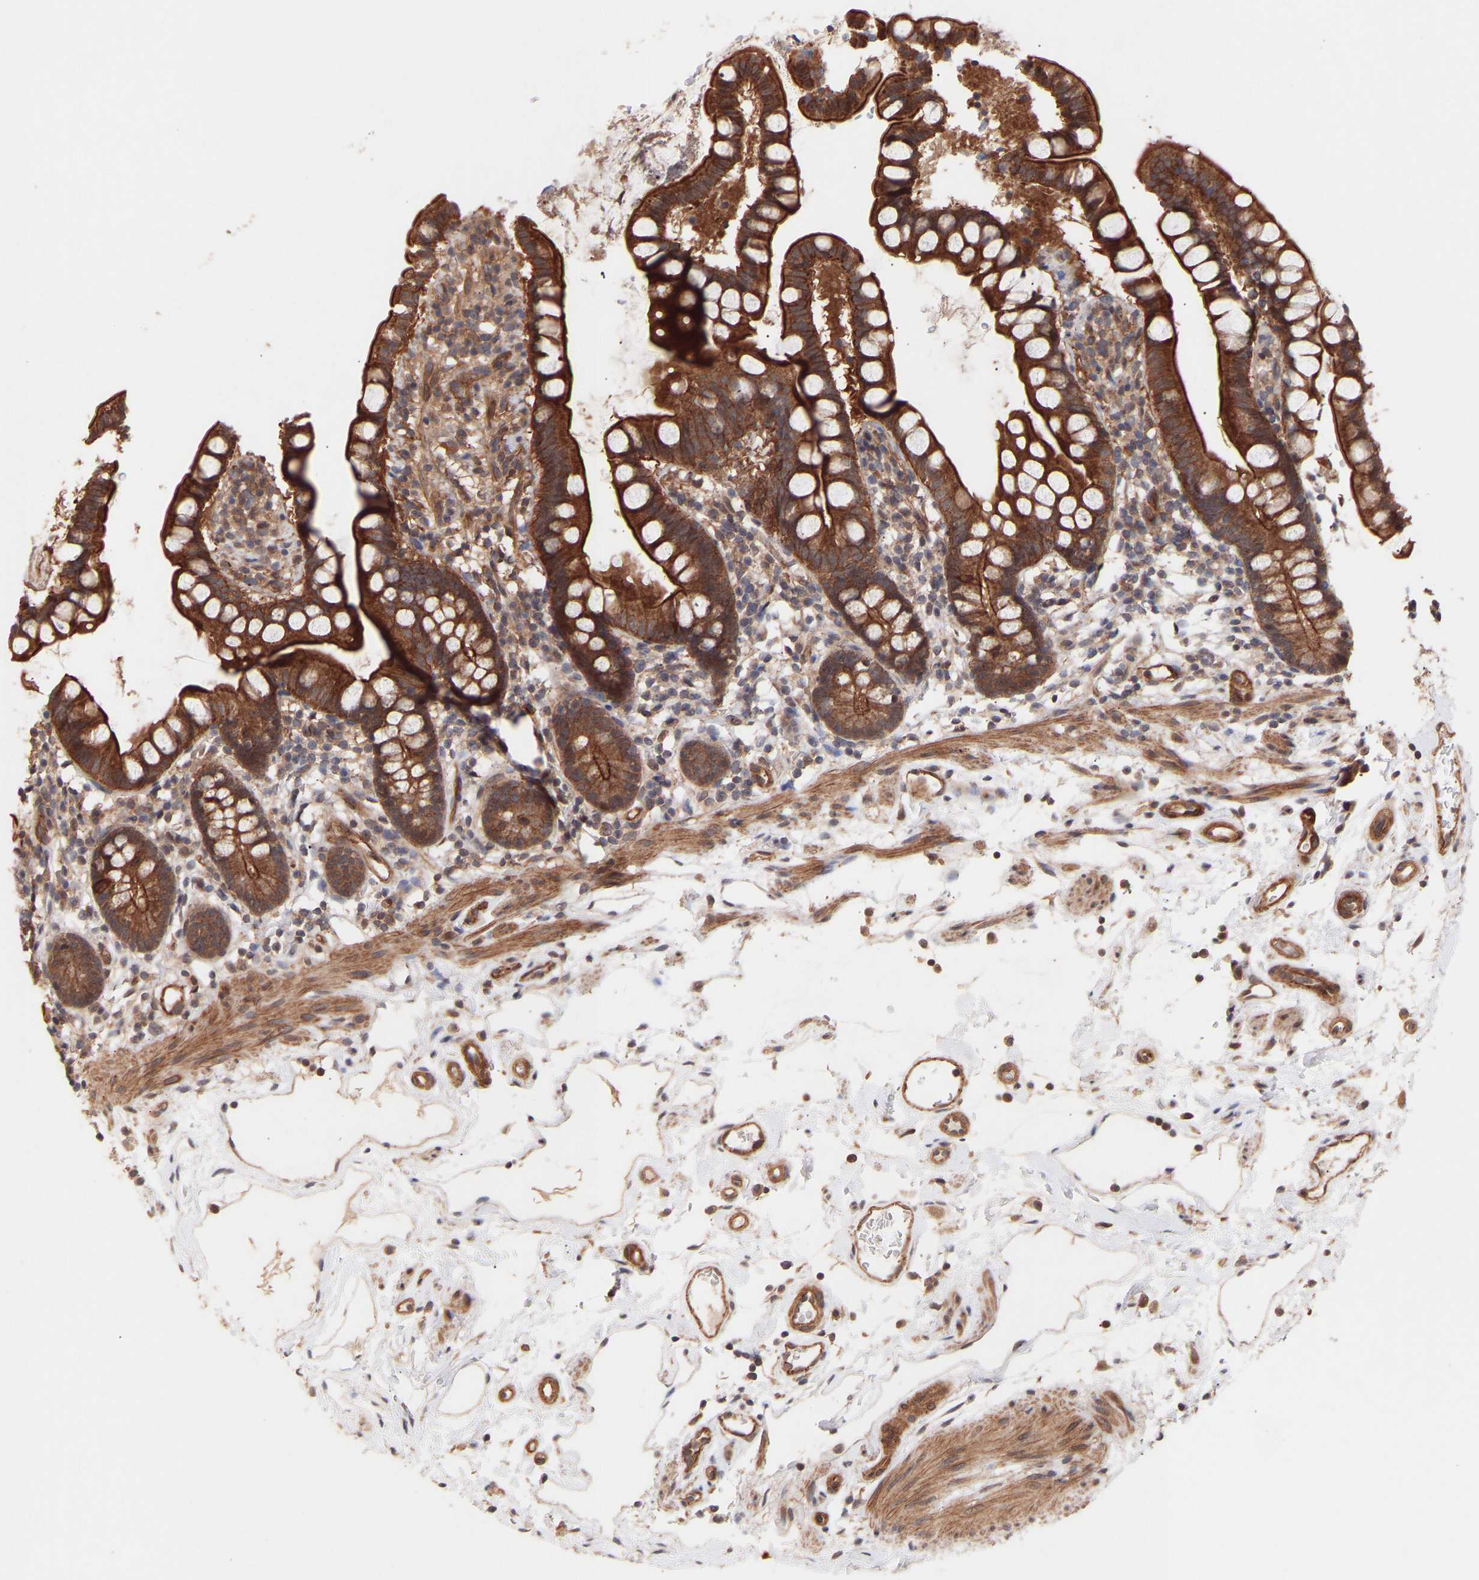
{"staining": {"intensity": "strong", "quantity": ">75%", "location": "cytoplasmic/membranous"}, "tissue": "small intestine", "cell_type": "Glandular cells", "image_type": "normal", "snomed": [{"axis": "morphology", "description": "Normal tissue, NOS"}, {"axis": "topography", "description": "Small intestine"}], "caption": "Immunohistochemistry (IHC) (DAB (3,3'-diaminobenzidine)) staining of normal human small intestine exhibits strong cytoplasmic/membranous protein staining in approximately >75% of glandular cells.", "gene": "PDLIM5", "patient": {"sex": "female", "age": 84}}